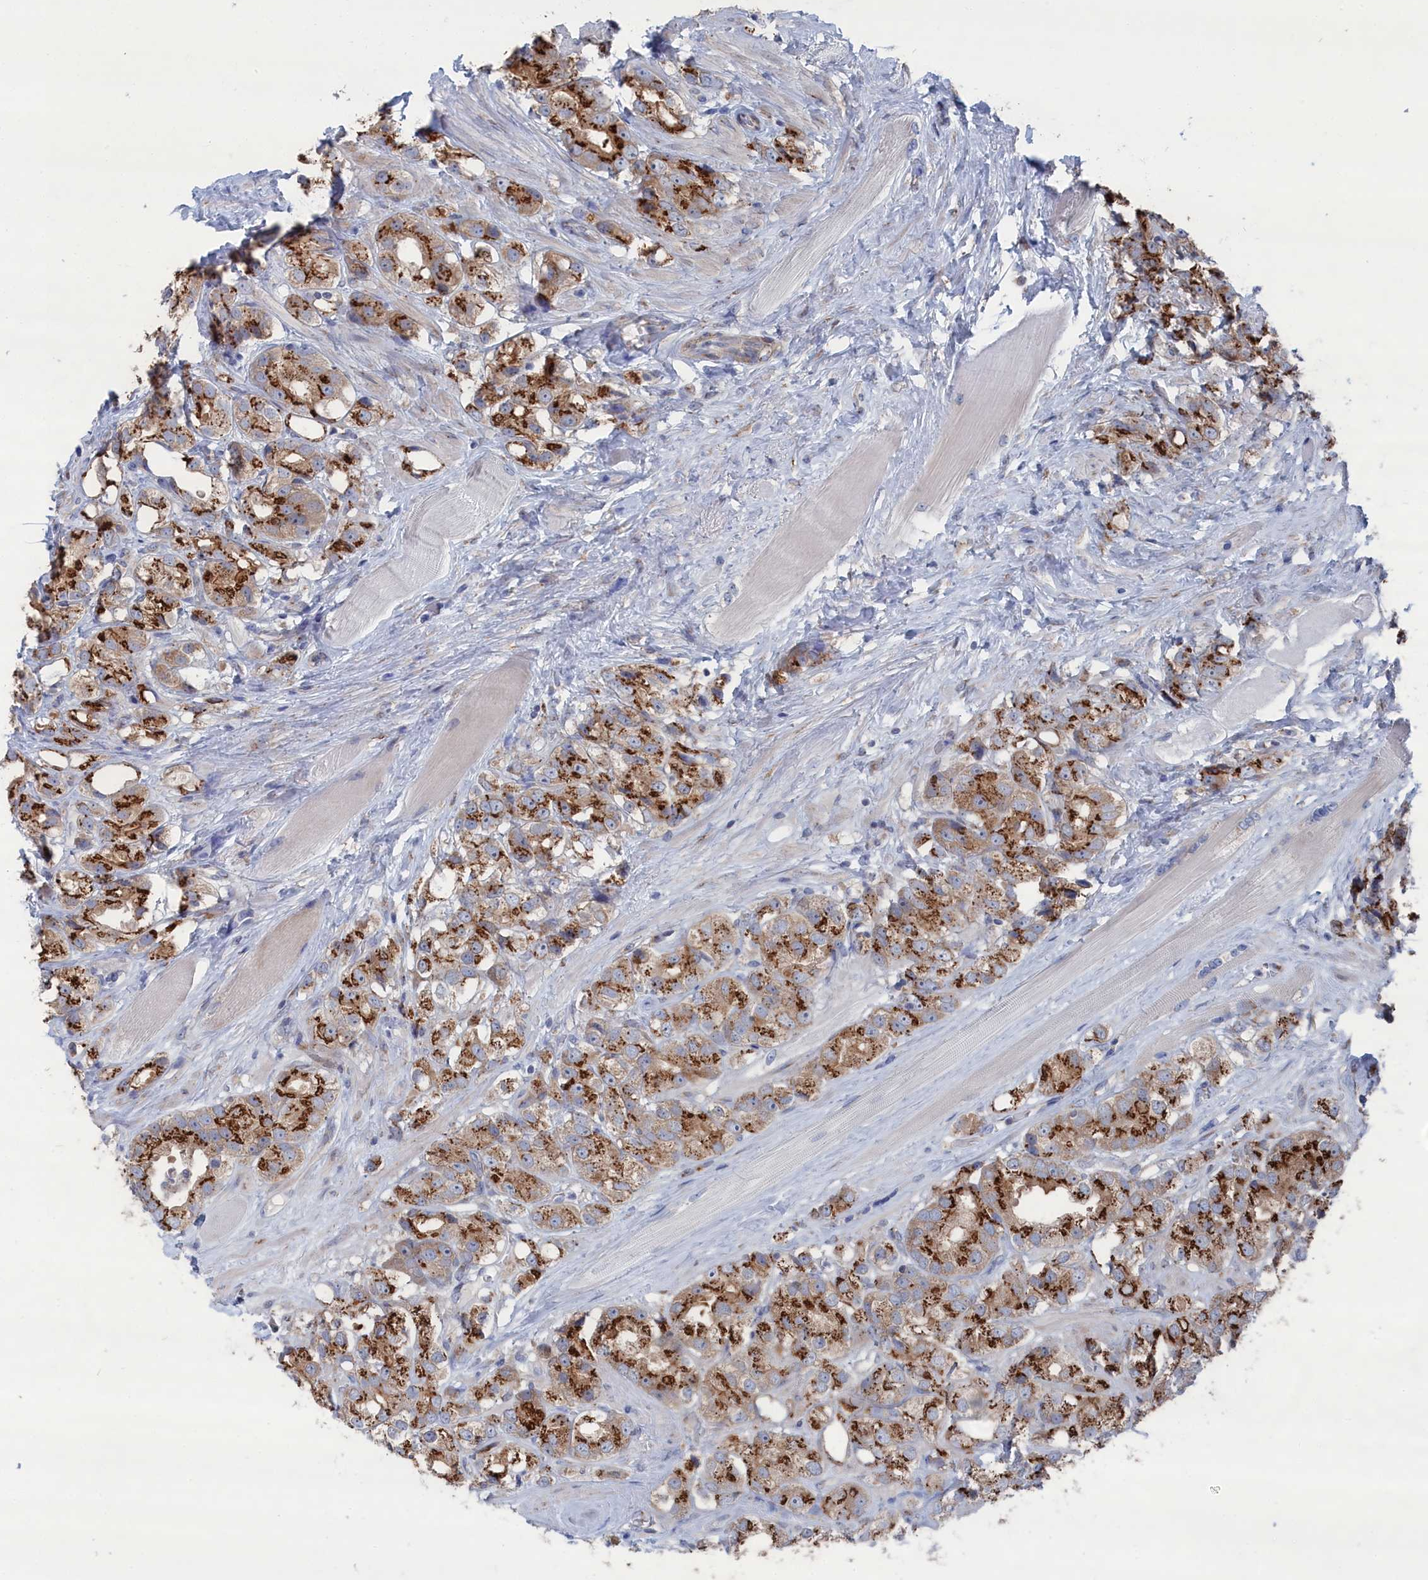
{"staining": {"intensity": "strong", "quantity": ">75%", "location": "cytoplasmic/membranous"}, "tissue": "prostate cancer", "cell_type": "Tumor cells", "image_type": "cancer", "snomed": [{"axis": "morphology", "description": "Adenocarcinoma, NOS"}, {"axis": "topography", "description": "Prostate"}], "caption": "Adenocarcinoma (prostate) stained with DAB IHC demonstrates high levels of strong cytoplasmic/membranous staining in about >75% of tumor cells. (DAB (3,3'-diaminobenzidine) IHC, brown staining for protein, blue staining for nuclei).", "gene": "IRX1", "patient": {"sex": "male", "age": 79}}